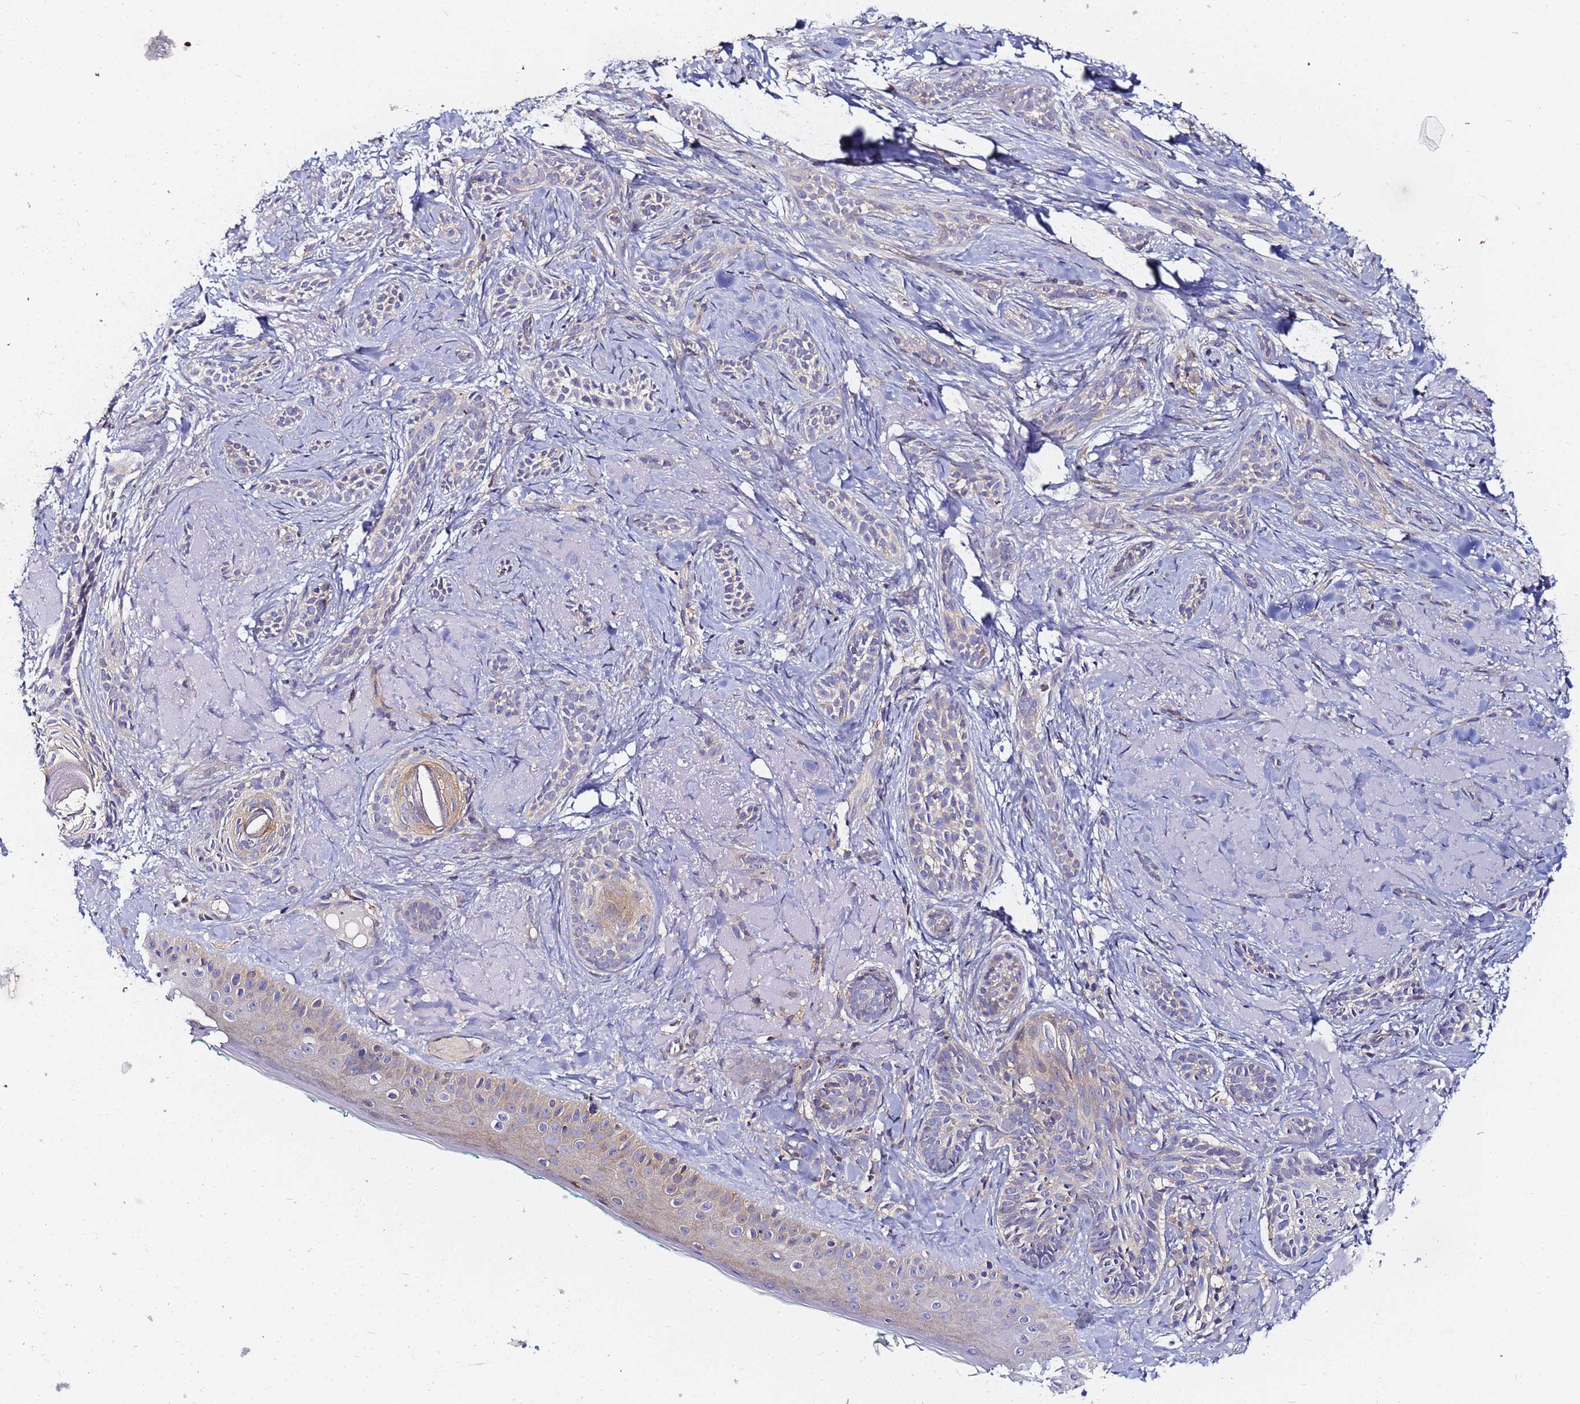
{"staining": {"intensity": "negative", "quantity": "none", "location": "none"}, "tissue": "skin cancer", "cell_type": "Tumor cells", "image_type": "cancer", "snomed": [{"axis": "morphology", "description": "Basal cell carcinoma"}, {"axis": "topography", "description": "Skin"}], "caption": "A photomicrograph of human basal cell carcinoma (skin) is negative for staining in tumor cells.", "gene": "CHM", "patient": {"sex": "male", "age": 71}}